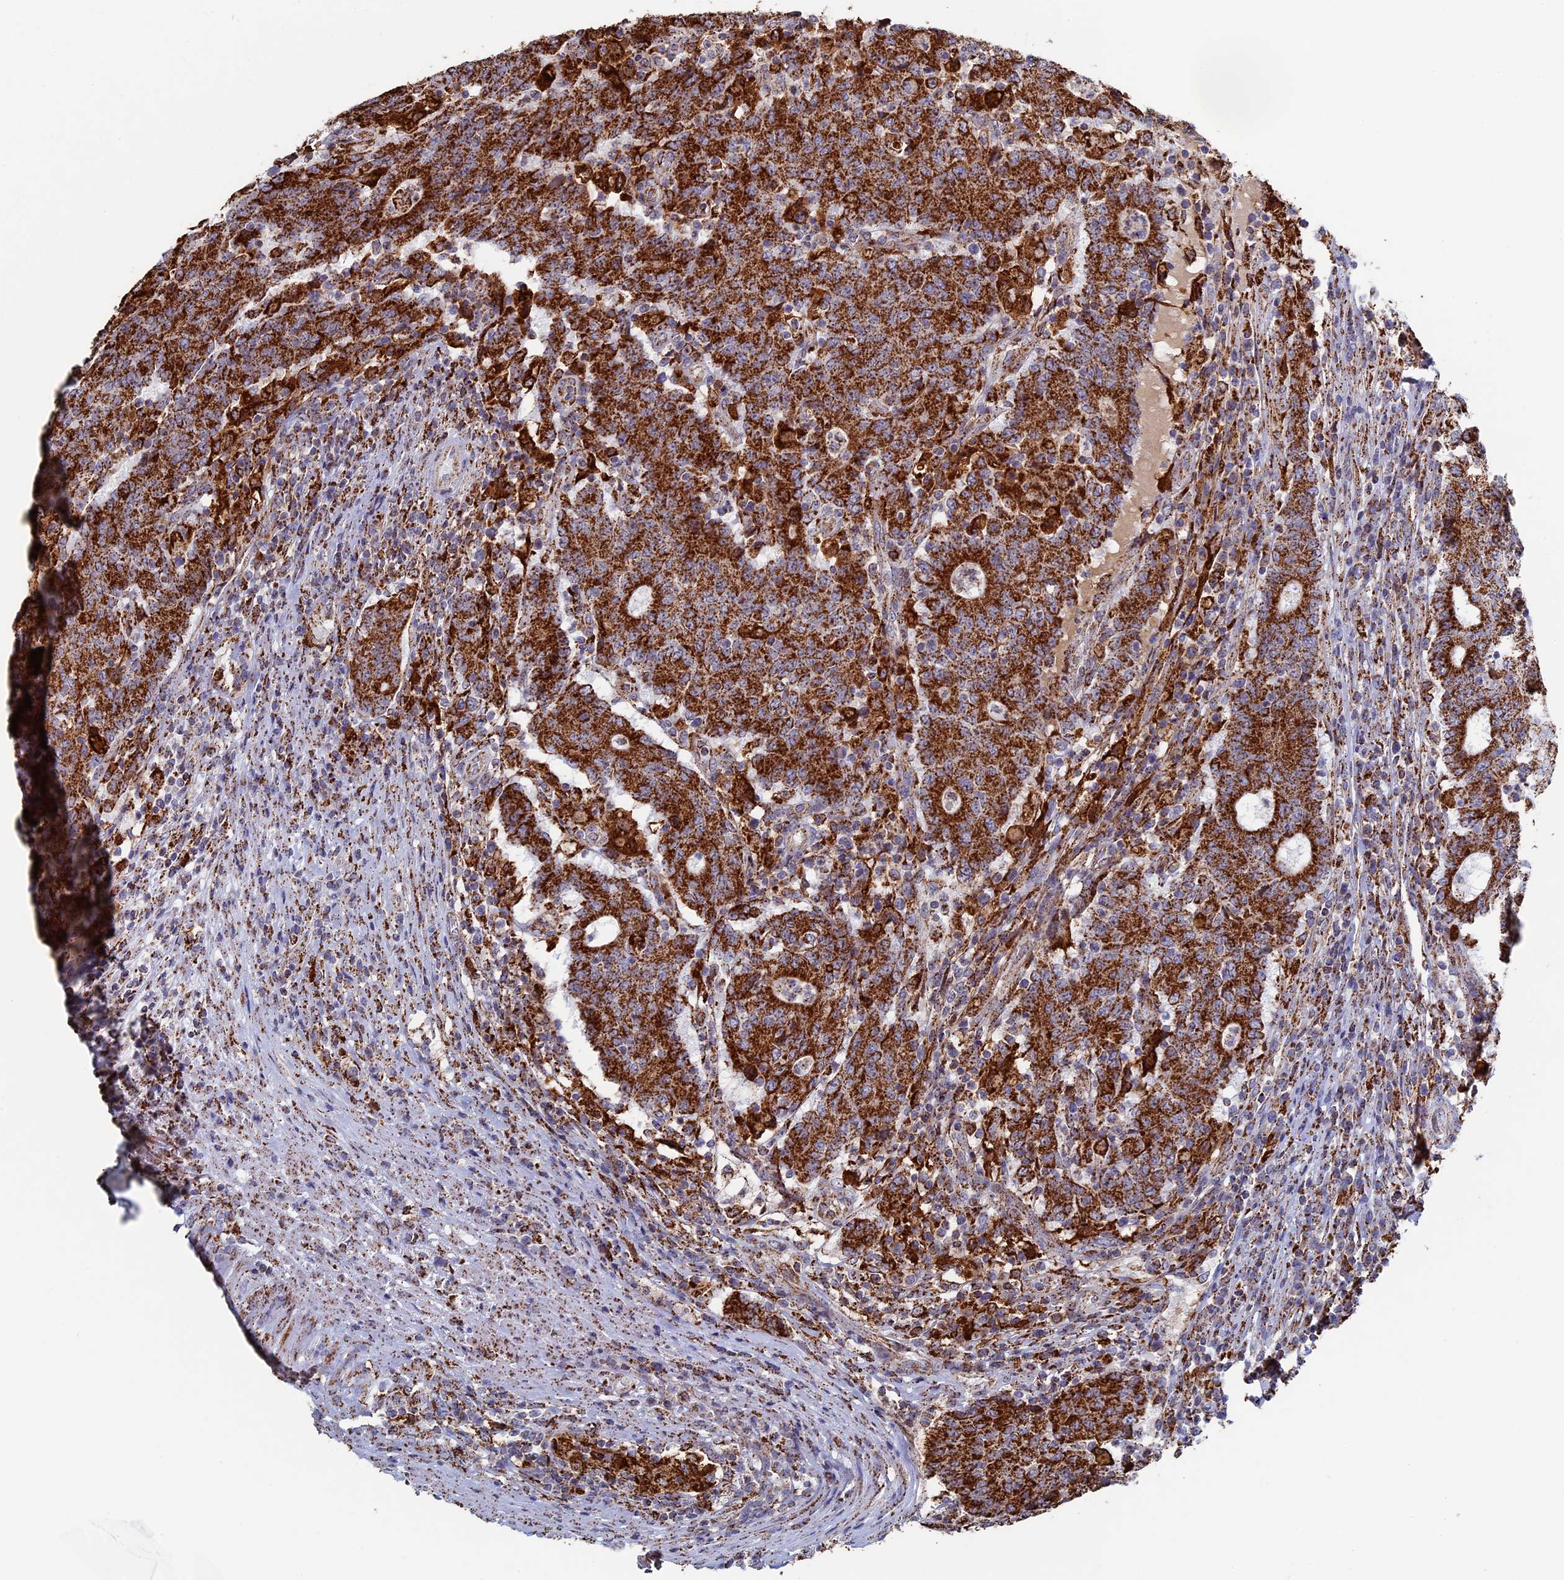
{"staining": {"intensity": "strong", "quantity": ">75%", "location": "cytoplasmic/membranous"}, "tissue": "colorectal cancer", "cell_type": "Tumor cells", "image_type": "cancer", "snomed": [{"axis": "morphology", "description": "Adenocarcinoma, NOS"}, {"axis": "topography", "description": "Colon"}], "caption": "Colorectal cancer (adenocarcinoma) tissue demonstrates strong cytoplasmic/membranous positivity in approximately >75% of tumor cells, visualized by immunohistochemistry.", "gene": "SEC24D", "patient": {"sex": "female", "age": 75}}